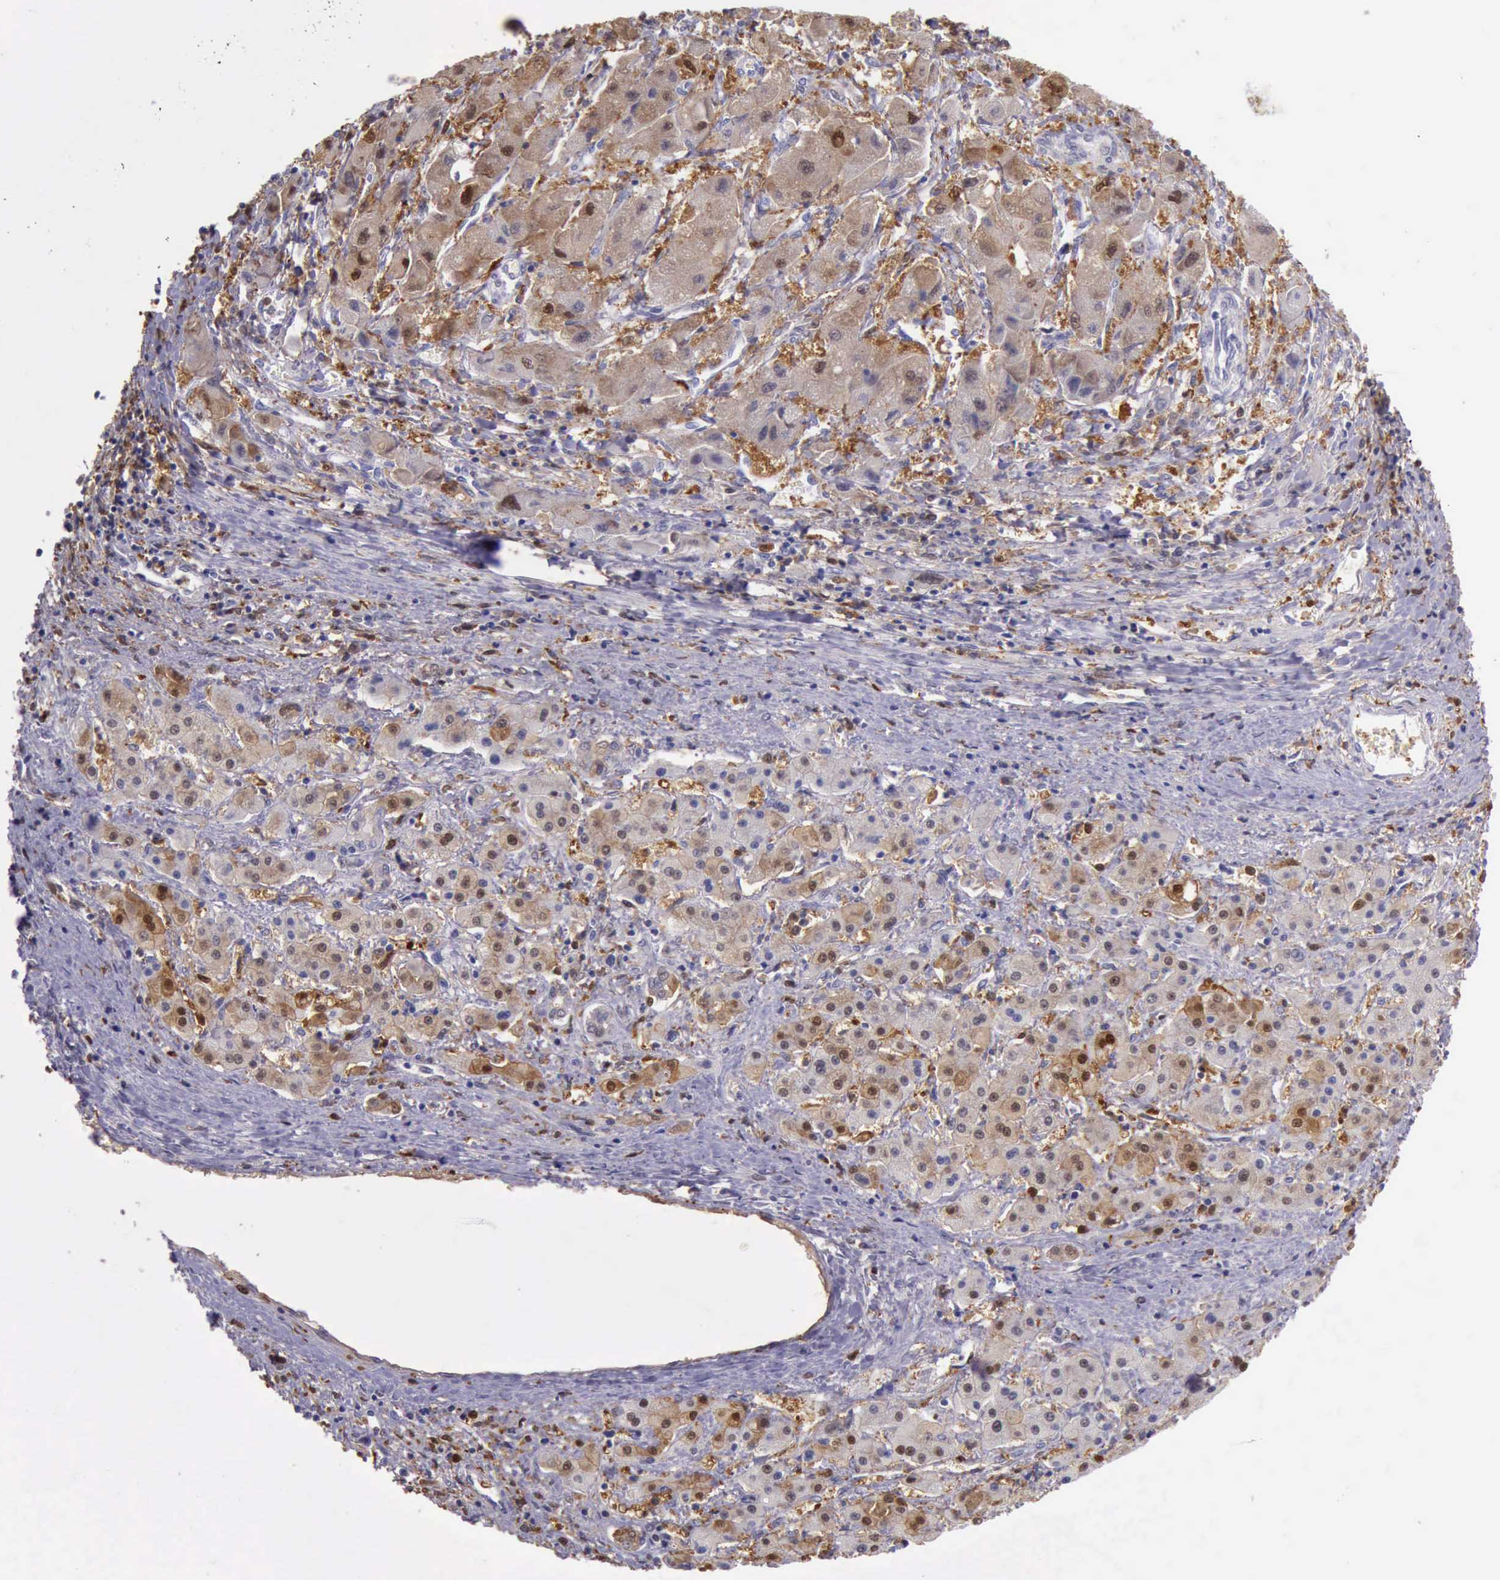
{"staining": {"intensity": "moderate", "quantity": "25%-75%", "location": "cytoplasmic/membranous,nuclear"}, "tissue": "liver cancer", "cell_type": "Tumor cells", "image_type": "cancer", "snomed": [{"axis": "morphology", "description": "Carcinoma, Hepatocellular, NOS"}, {"axis": "topography", "description": "Liver"}], "caption": "Moderate cytoplasmic/membranous and nuclear positivity is seen in approximately 25%-75% of tumor cells in liver hepatocellular carcinoma. (IHC, brightfield microscopy, high magnification).", "gene": "TYMP", "patient": {"sex": "male", "age": 24}}